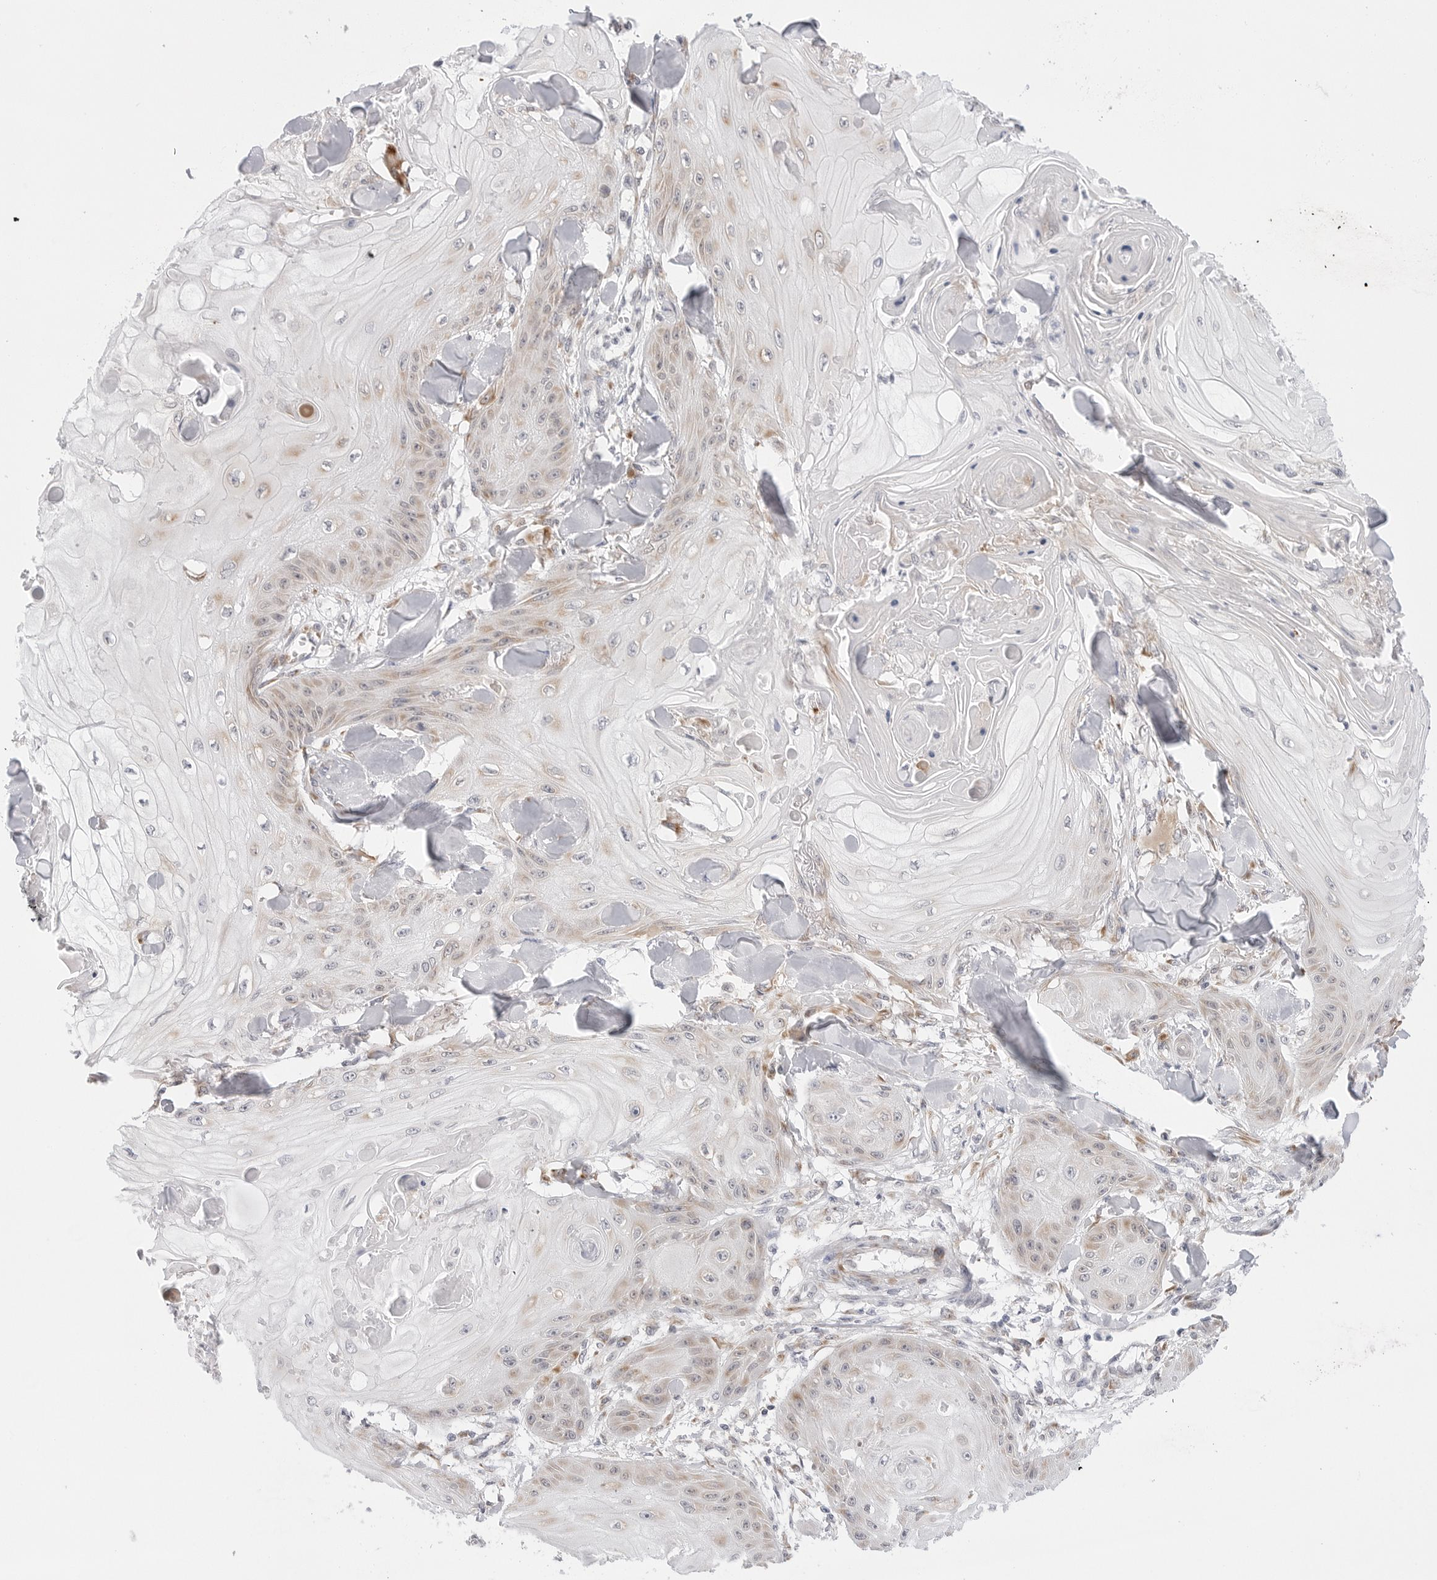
{"staining": {"intensity": "weak", "quantity": "<25%", "location": "cytoplasmic/membranous"}, "tissue": "skin cancer", "cell_type": "Tumor cells", "image_type": "cancer", "snomed": [{"axis": "morphology", "description": "Squamous cell carcinoma, NOS"}, {"axis": "topography", "description": "Skin"}], "caption": "Micrograph shows no protein staining in tumor cells of skin cancer (squamous cell carcinoma) tissue.", "gene": "RPN1", "patient": {"sex": "male", "age": 74}}